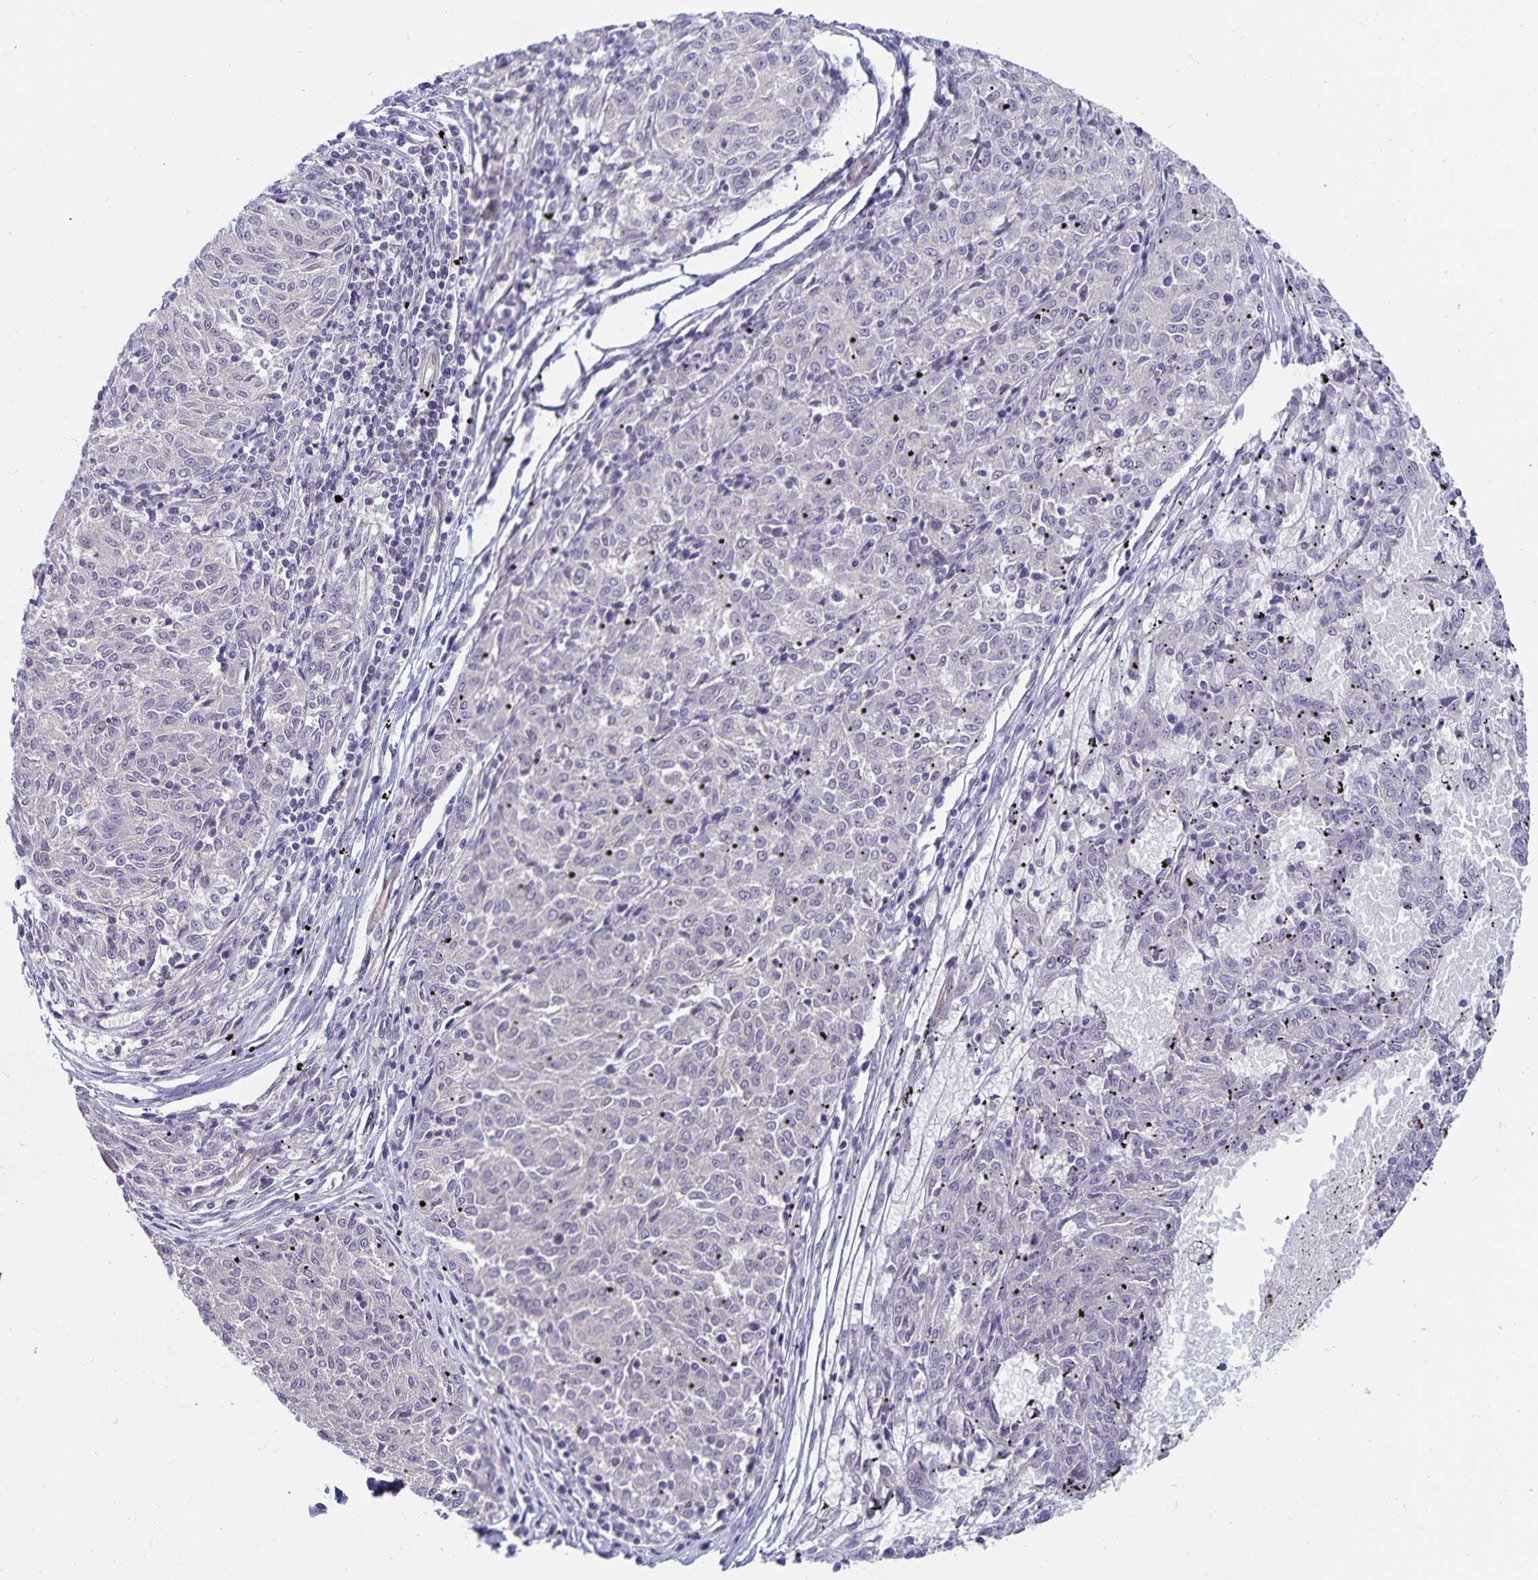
{"staining": {"intensity": "negative", "quantity": "none", "location": "none"}, "tissue": "melanoma", "cell_type": "Tumor cells", "image_type": "cancer", "snomed": [{"axis": "morphology", "description": "Malignant melanoma, NOS"}, {"axis": "topography", "description": "Skin"}], "caption": "DAB immunohistochemical staining of human malignant melanoma reveals no significant positivity in tumor cells. Brightfield microscopy of immunohistochemistry (IHC) stained with DAB (3,3'-diaminobenzidine) (brown) and hematoxylin (blue), captured at high magnification.", "gene": "CDKN2B", "patient": {"sex": "female", "age": 72}}